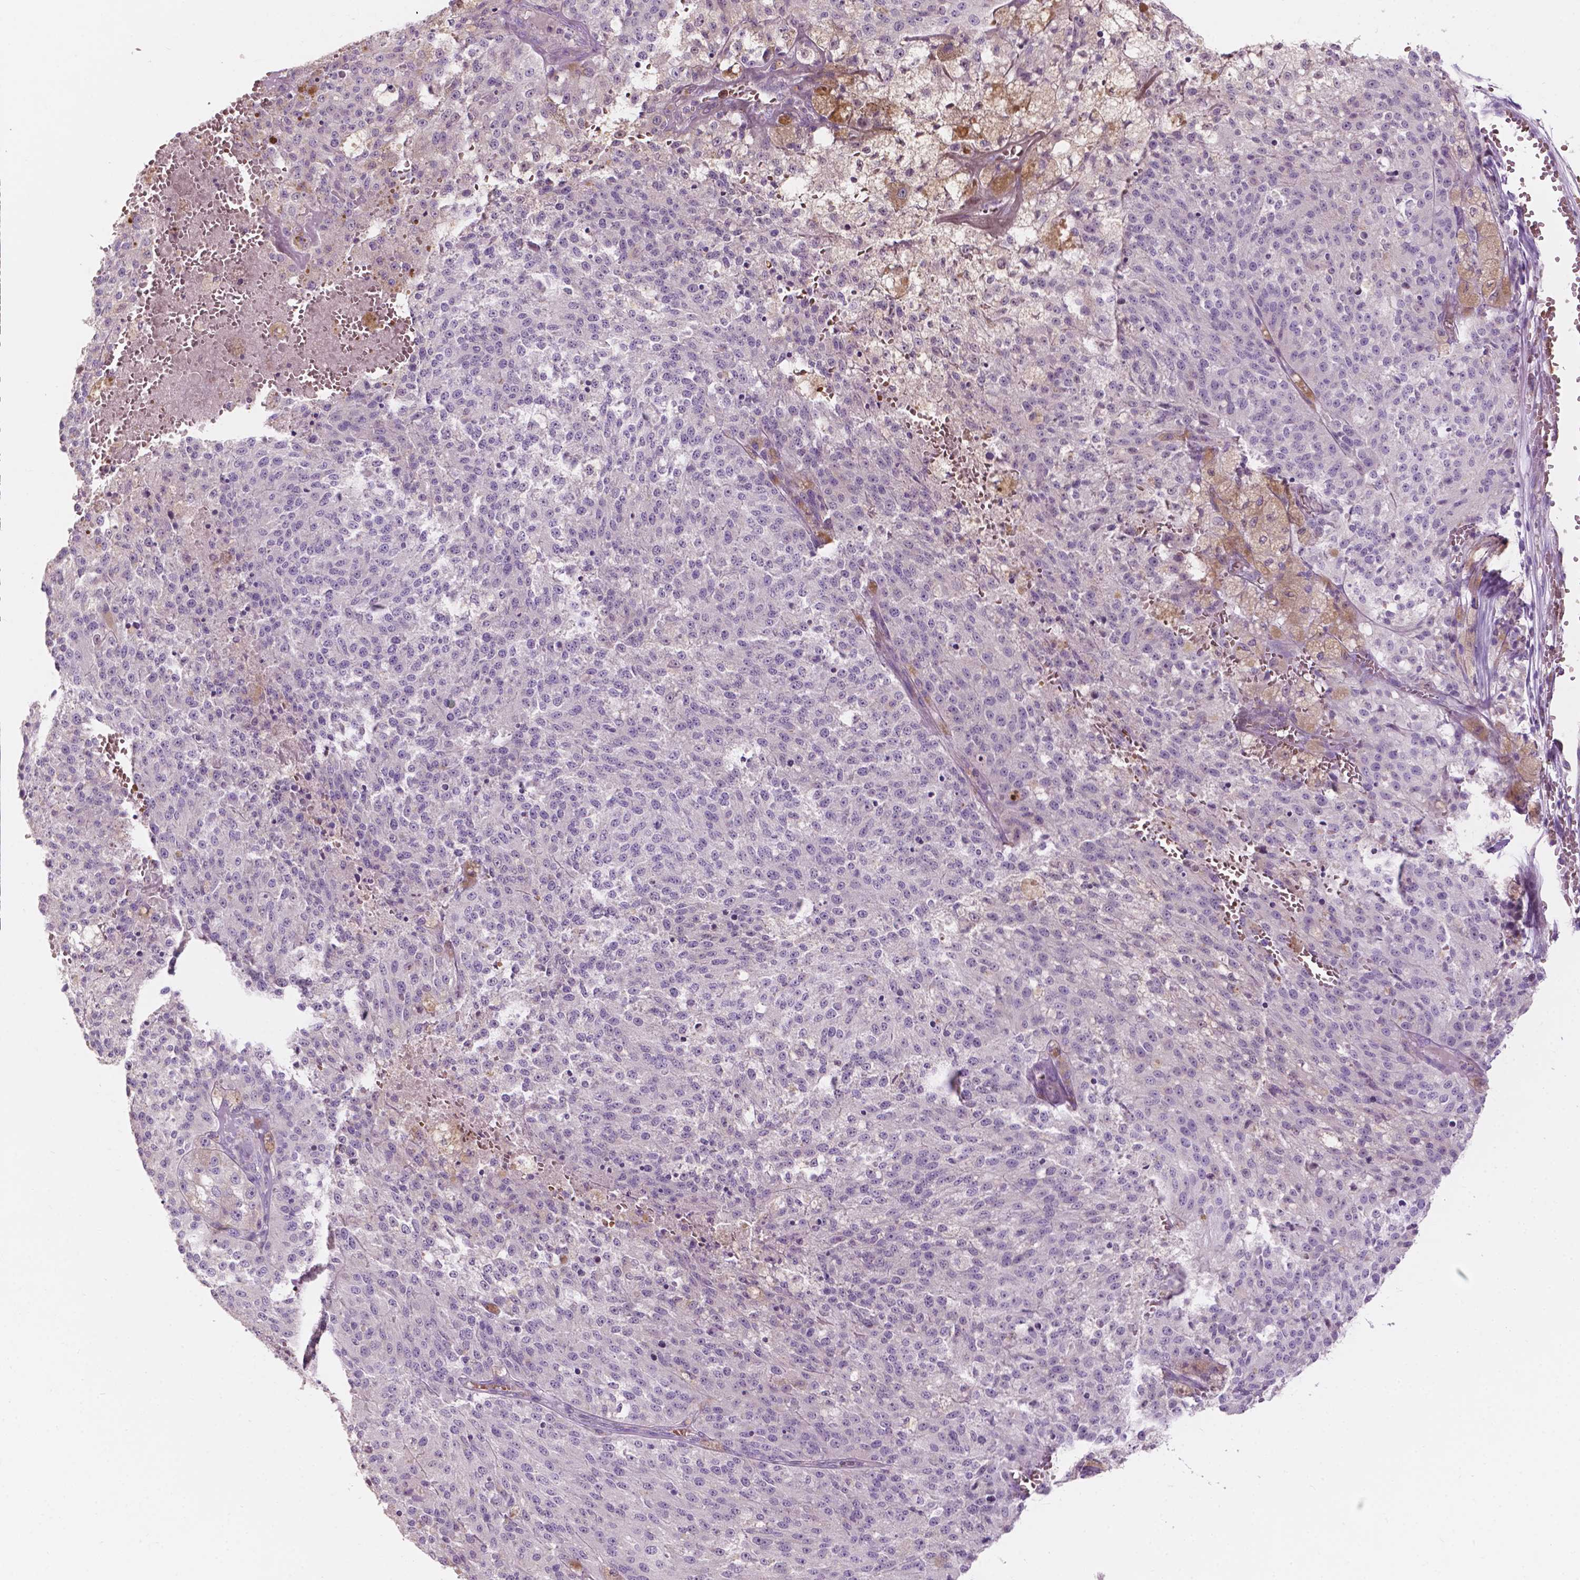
{"staining": {"intensity": "negative", "quantity": "none", "location": "none"}, "tissue": "melanoma", "cell_type": "Tumor cells", "image_type": "cancer", "snomed": [{"axis": "morphology", "description": "Malignant melanoma, Metastatic site"}, {"axis": "topography", "description": "Lymph node"}], "caption": "DAB immunohistochemical staining of malignant melanoma (metastatic site) reveals no significant positivity in tumor cells.", "gene": "NDUFS1", "patient": {"sex": "female", "age": 64}}